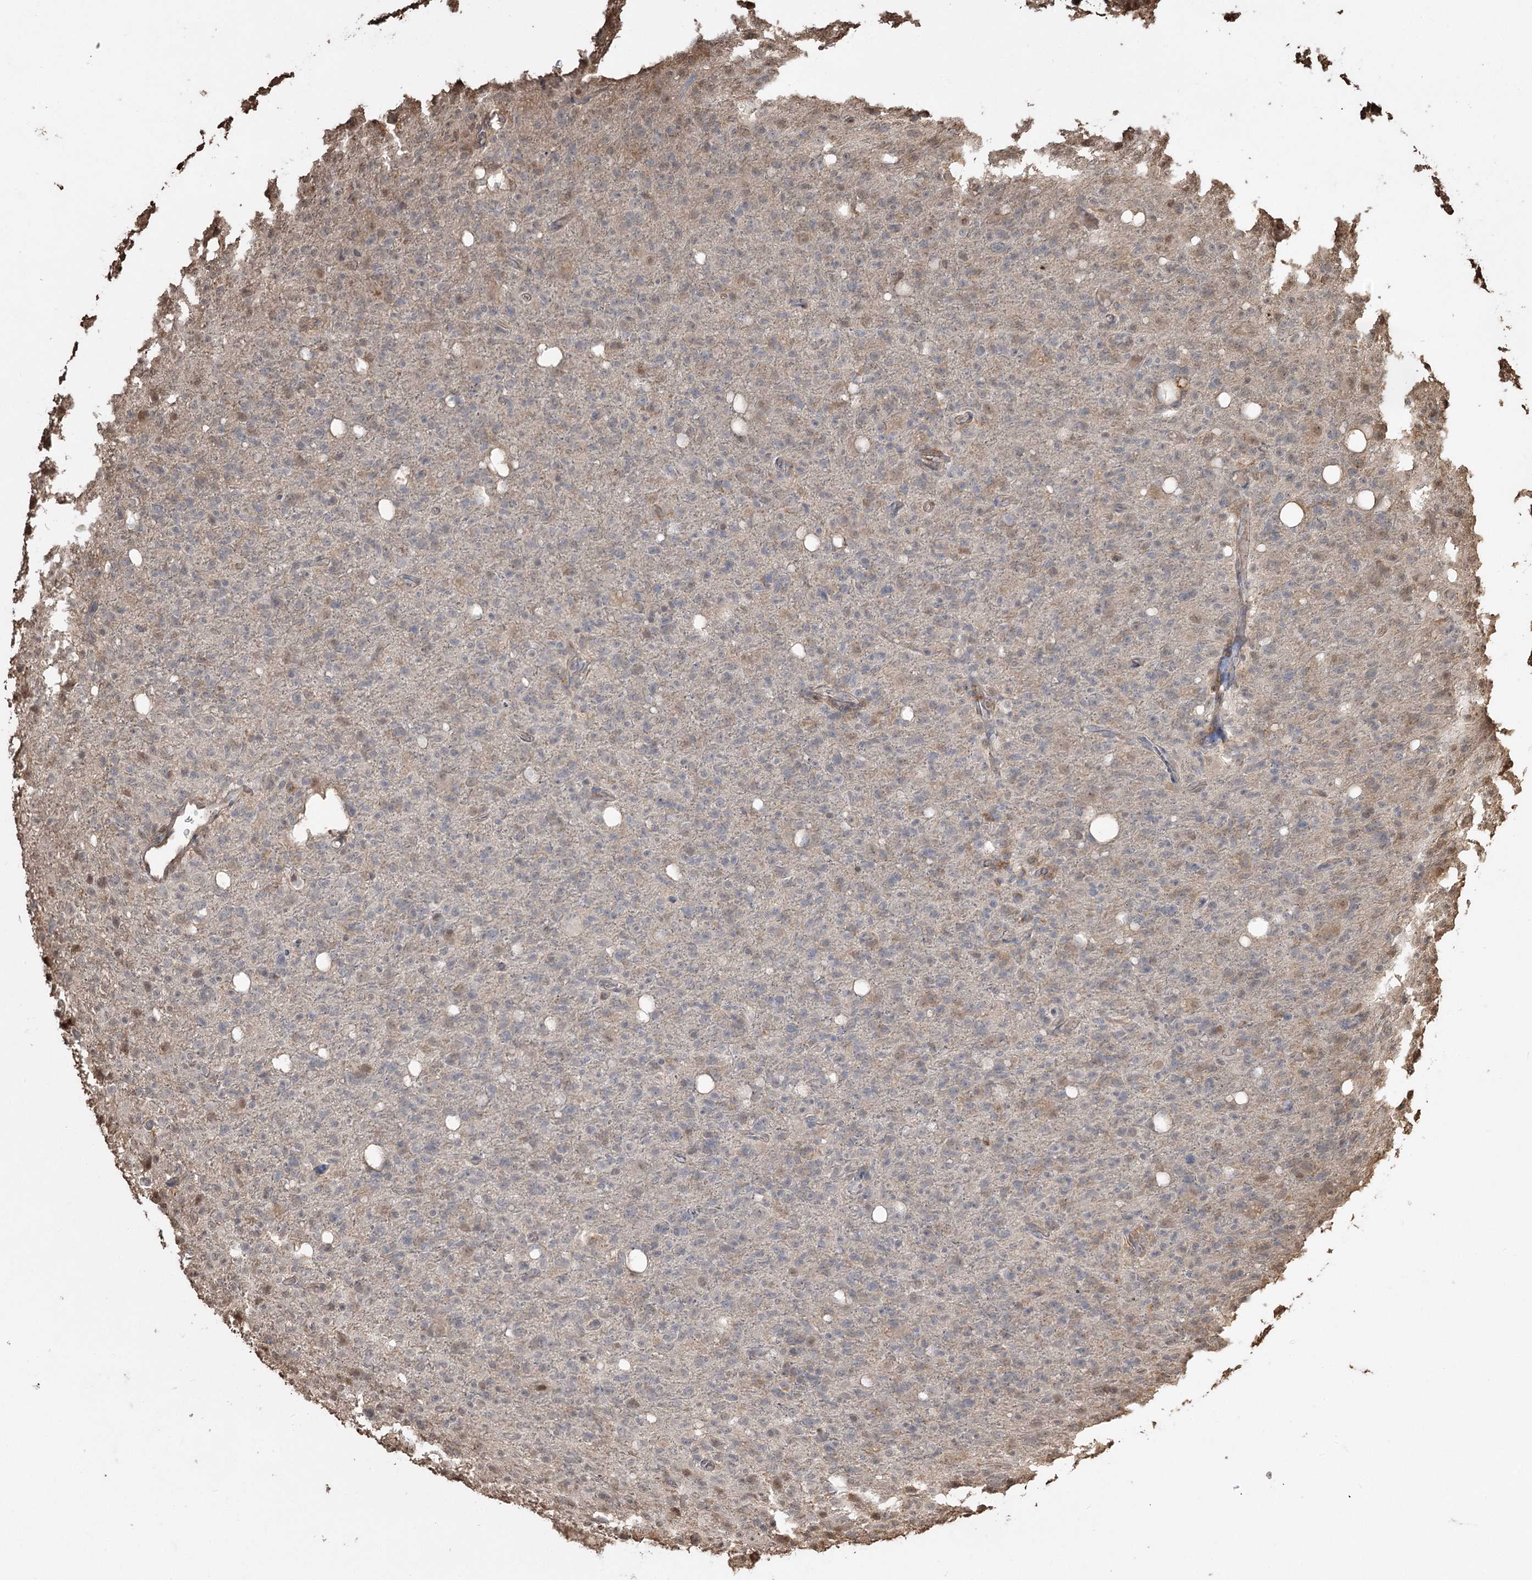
{"staining": {"intensity": "negative", "quantity": "none", "location": "none"}, "tissue": "glioma", "cell_type": "Tumor cells", "image_type": "cancer", "snomed": [{"axis": "morphology", "description": "Glioma, malignant, High grade"}, {"axis": "topography", "description": "Brain"}], "caption": "Immunohistochemistry (IHC) image of neoplastic tissue: malignant high-grade glioma stained with DAB (3,3'-diaminobenzidine) displays no significant protein expression in tumor cells.", "gene": "PLCH1", "patient": {"sex": "female", "age": 57}}